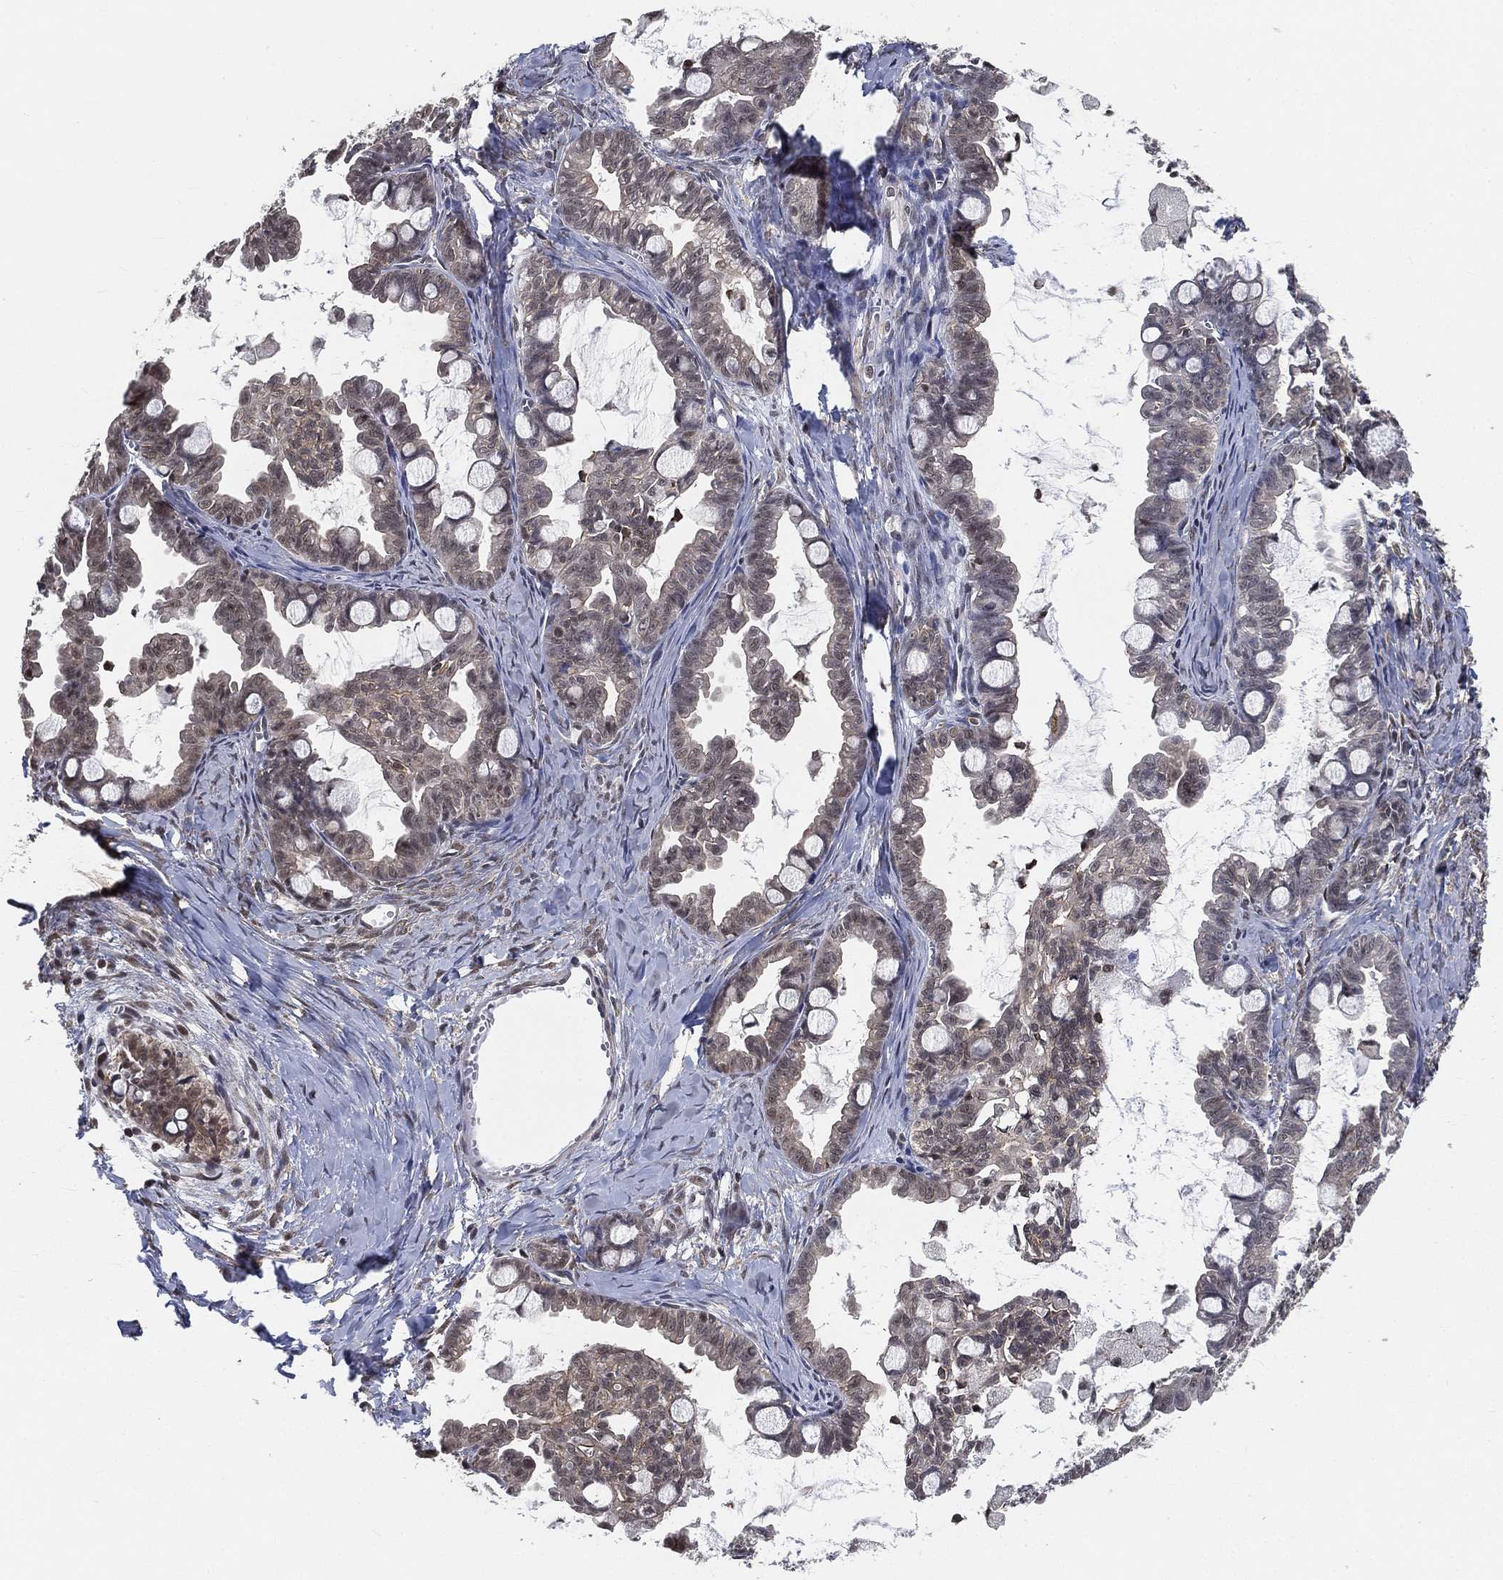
{"staining": {"intensity": "negative", "quantity": "none", "location": "none"}, "tissue": "ovarian cancer", "cell_type": "Tumor cells", "image_type": "cancer", "snomed": [{"axis": "morphology", "description": "Cystadenocarcinoma, mucinous, NOS"}, {"axis": "topography", "description": "Ovary"}], "caption": "Immunohistochemistry (IHC) of human ovarian cancer demonstrates no expression in tumor cells. The staining is performed using DAB brown chromogen with nuclei counter-stained in using hematoxylin.", "gene": "RSRC2", "patient": {"sex": "female", "age": 63}}